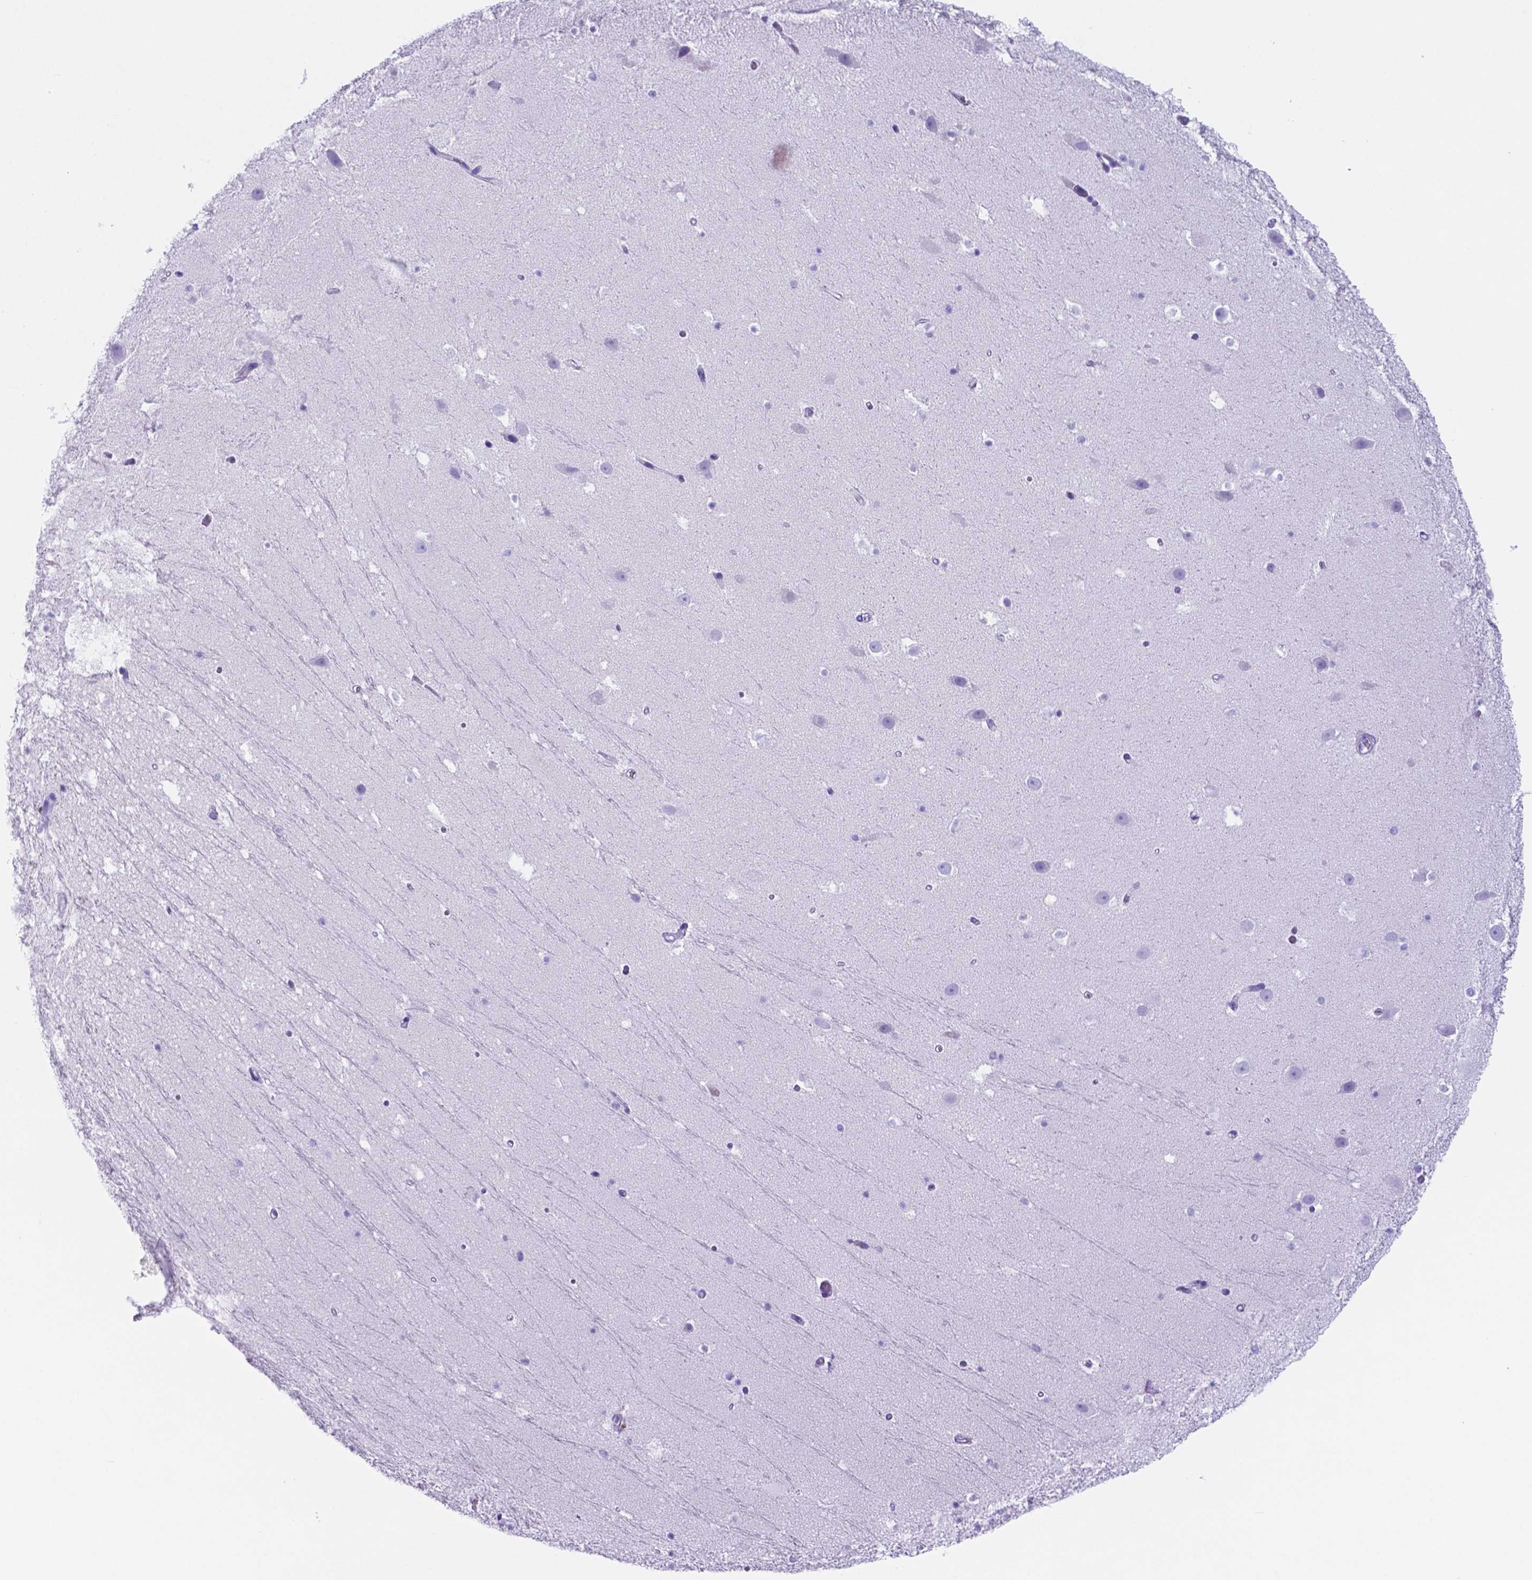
{"staining": {"intensity": "negative", "quantity": "none", "location": "none"}, "tissue": "hippocampus", "cell_type": "Glial cells", "image_type": "normal", "snomed": [{"axis": "morphology", "description": "Normal tissue, NOS"}, {"axis": "topography", "description": "Hippocampus"}], "caption": "Image shows no significant protein staining in glial cells of benign hippocampus.", "gene": "DNAAF8", "patient": {"sex": "male", "age": 26}}